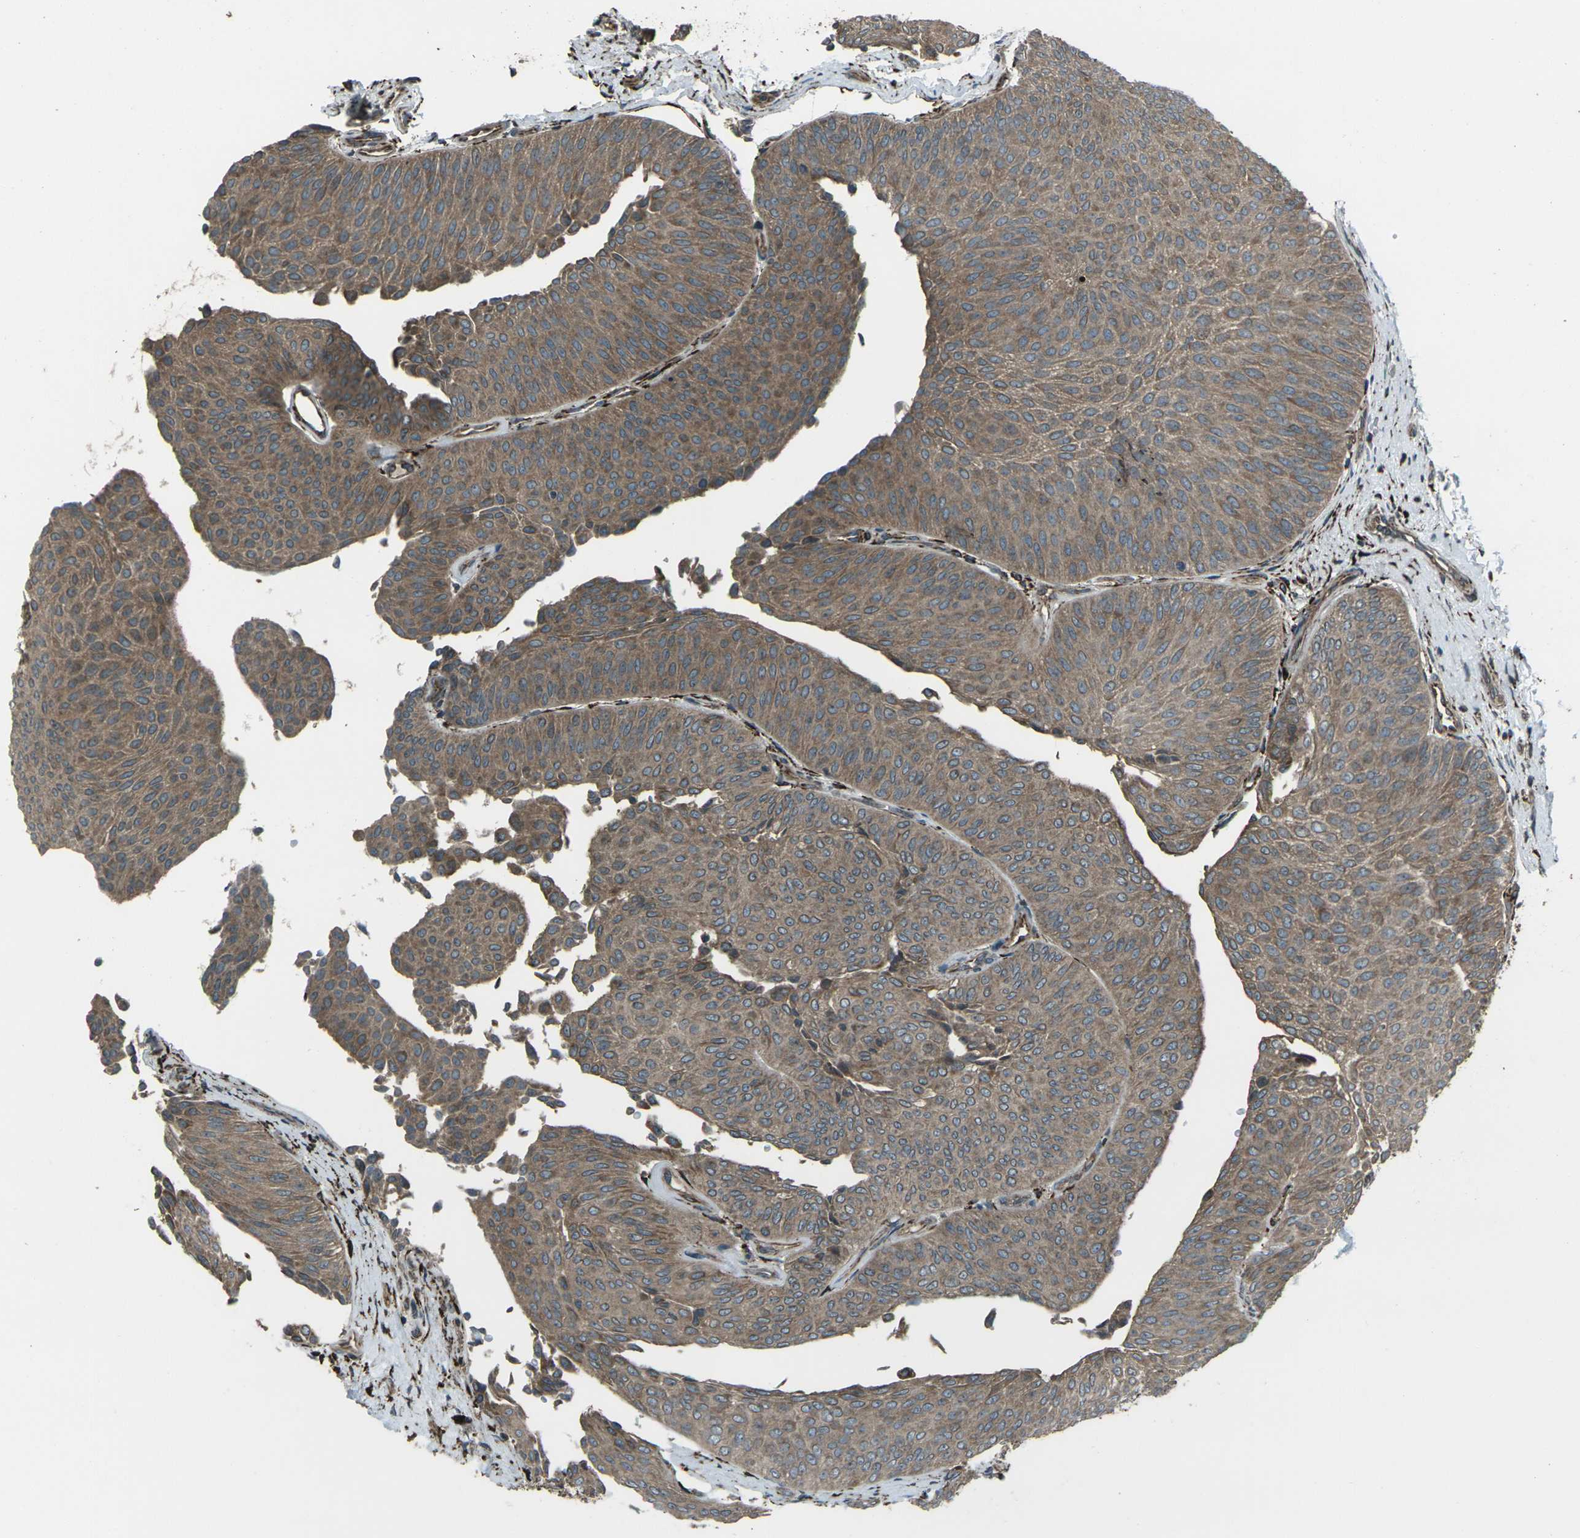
{"staining": {"intensity": "moderate", "quantity": ">75%", "location": "cytoplasmic/membranous"}, "tissue": "urothelial cancer", "cell_type": "Tumor cells", "image_type": "cancer", "snomed": [{"axis": "morphology", "description": "Urothelial carcinoma, Low grade"}, {"axis": "topography", "description": "Urinary bladder"}], "caption": "A medium amount of moderate cytoplasmic/membranous staining is seen in about >75% of tumor cells in urothelial cancer tissue.", "gene": "LSMEM1", "patient": {"sex": "female", "age": 60}}